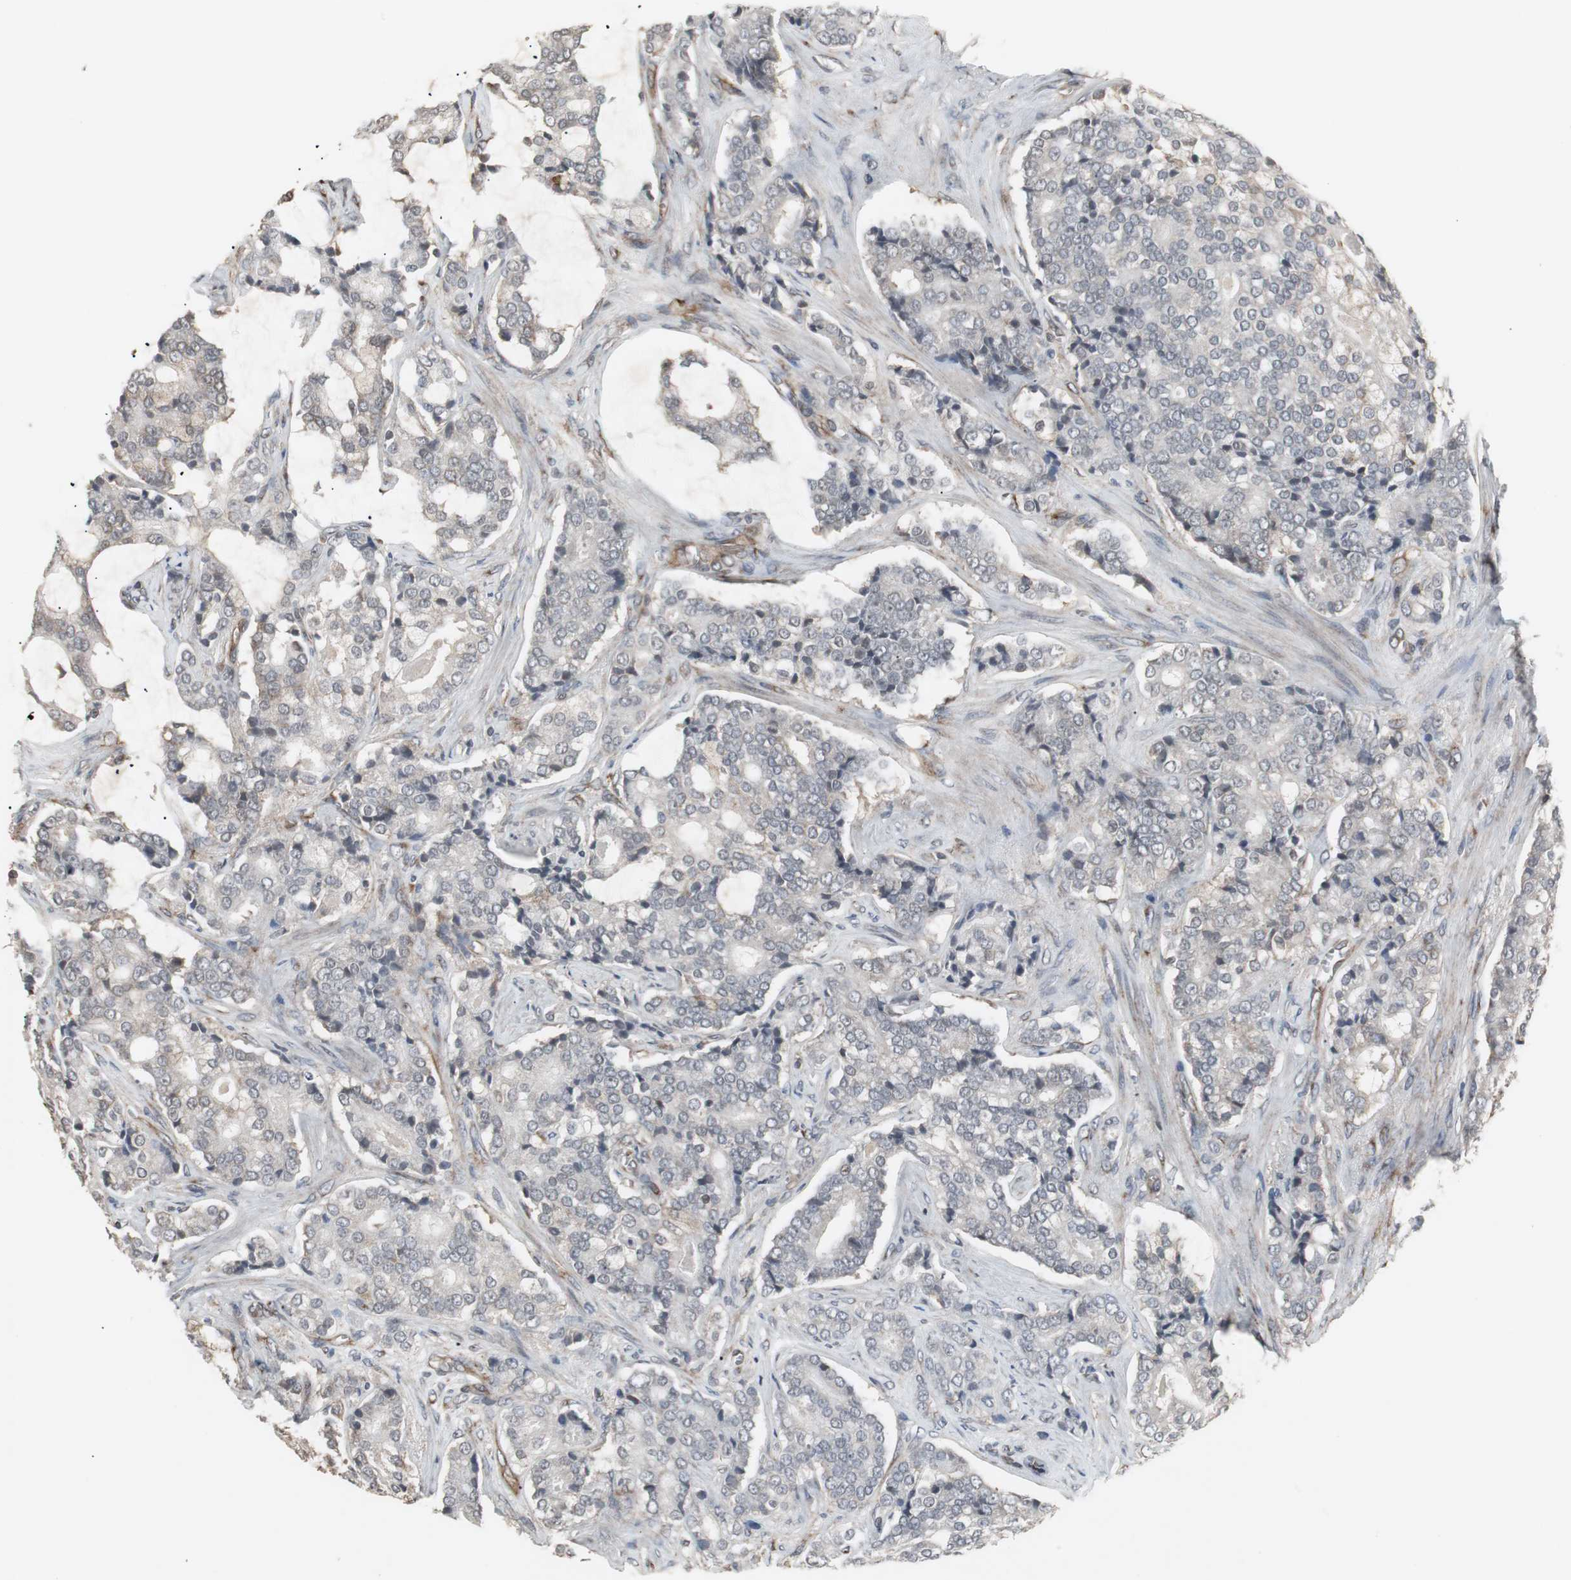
{"staining": {"intensity": "weak", "quantity": "25%-75%", "location": "cytoplasmic/membranous"}, "tissue": "prostate cancer", "cell_type": "Tumor cells", "image_type": "cancer", "snomed": [{"axis": "morphology", "description": "Adenocarcinoma, Low grade"}, {"axis": "topography", "description": "Prostate"}], "caption": "Immunohistochemical staining of prostate low-grade adenocarcinoma displays low levels of weak cytoplasmic/membranous staining in about 25%-75% of tumor cells. (Brightfield microscopy of DAB IHC at high magnification).", "gene": "ATP2B2", "patient": {"sex": "male", "age": 58}}